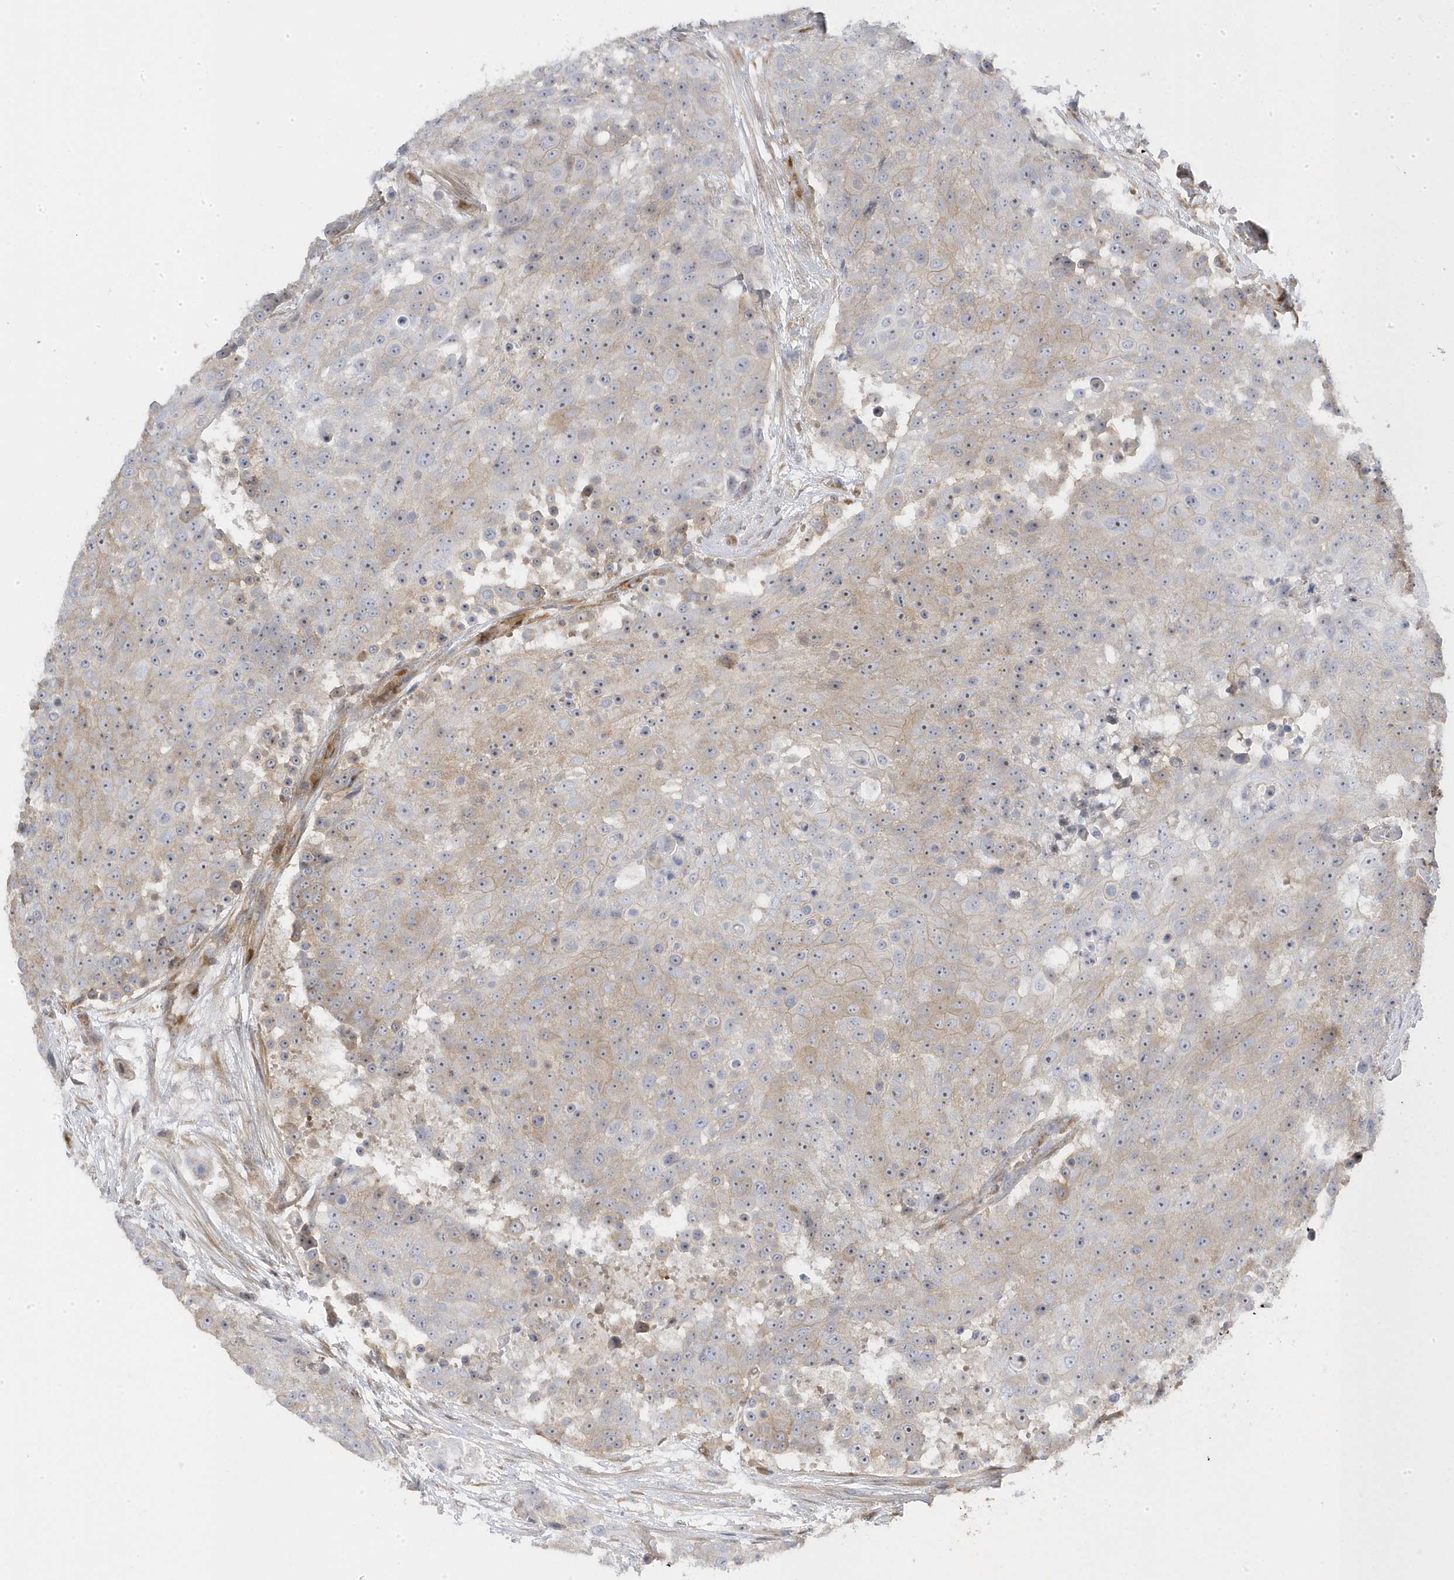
{"staining": {"intensity": "weak", "quantity": "25%-75%", "location": "cytoplasmic/membranous,nuclear"}, "tissue": "urothelial cancer", "cell_type": "Tumor cells", "image_type": "cancer", "snomed": [{"axis": "morphology", "description": "Urothelial carcinoma, High grade"}, {"axis": "topography", "description": "Urinary bladder"}], "caption": "IHC photomicrograph of human urothelial carcinoma (high-grade) stained for a protein (brown), which demonstrates low levels of weak cytoplasmic/membranous and nuclear expression in approximately 25%-75% of tumor cells.", "gene": "MAP7D3", "patient": {"sex": "female", "age": 63}}